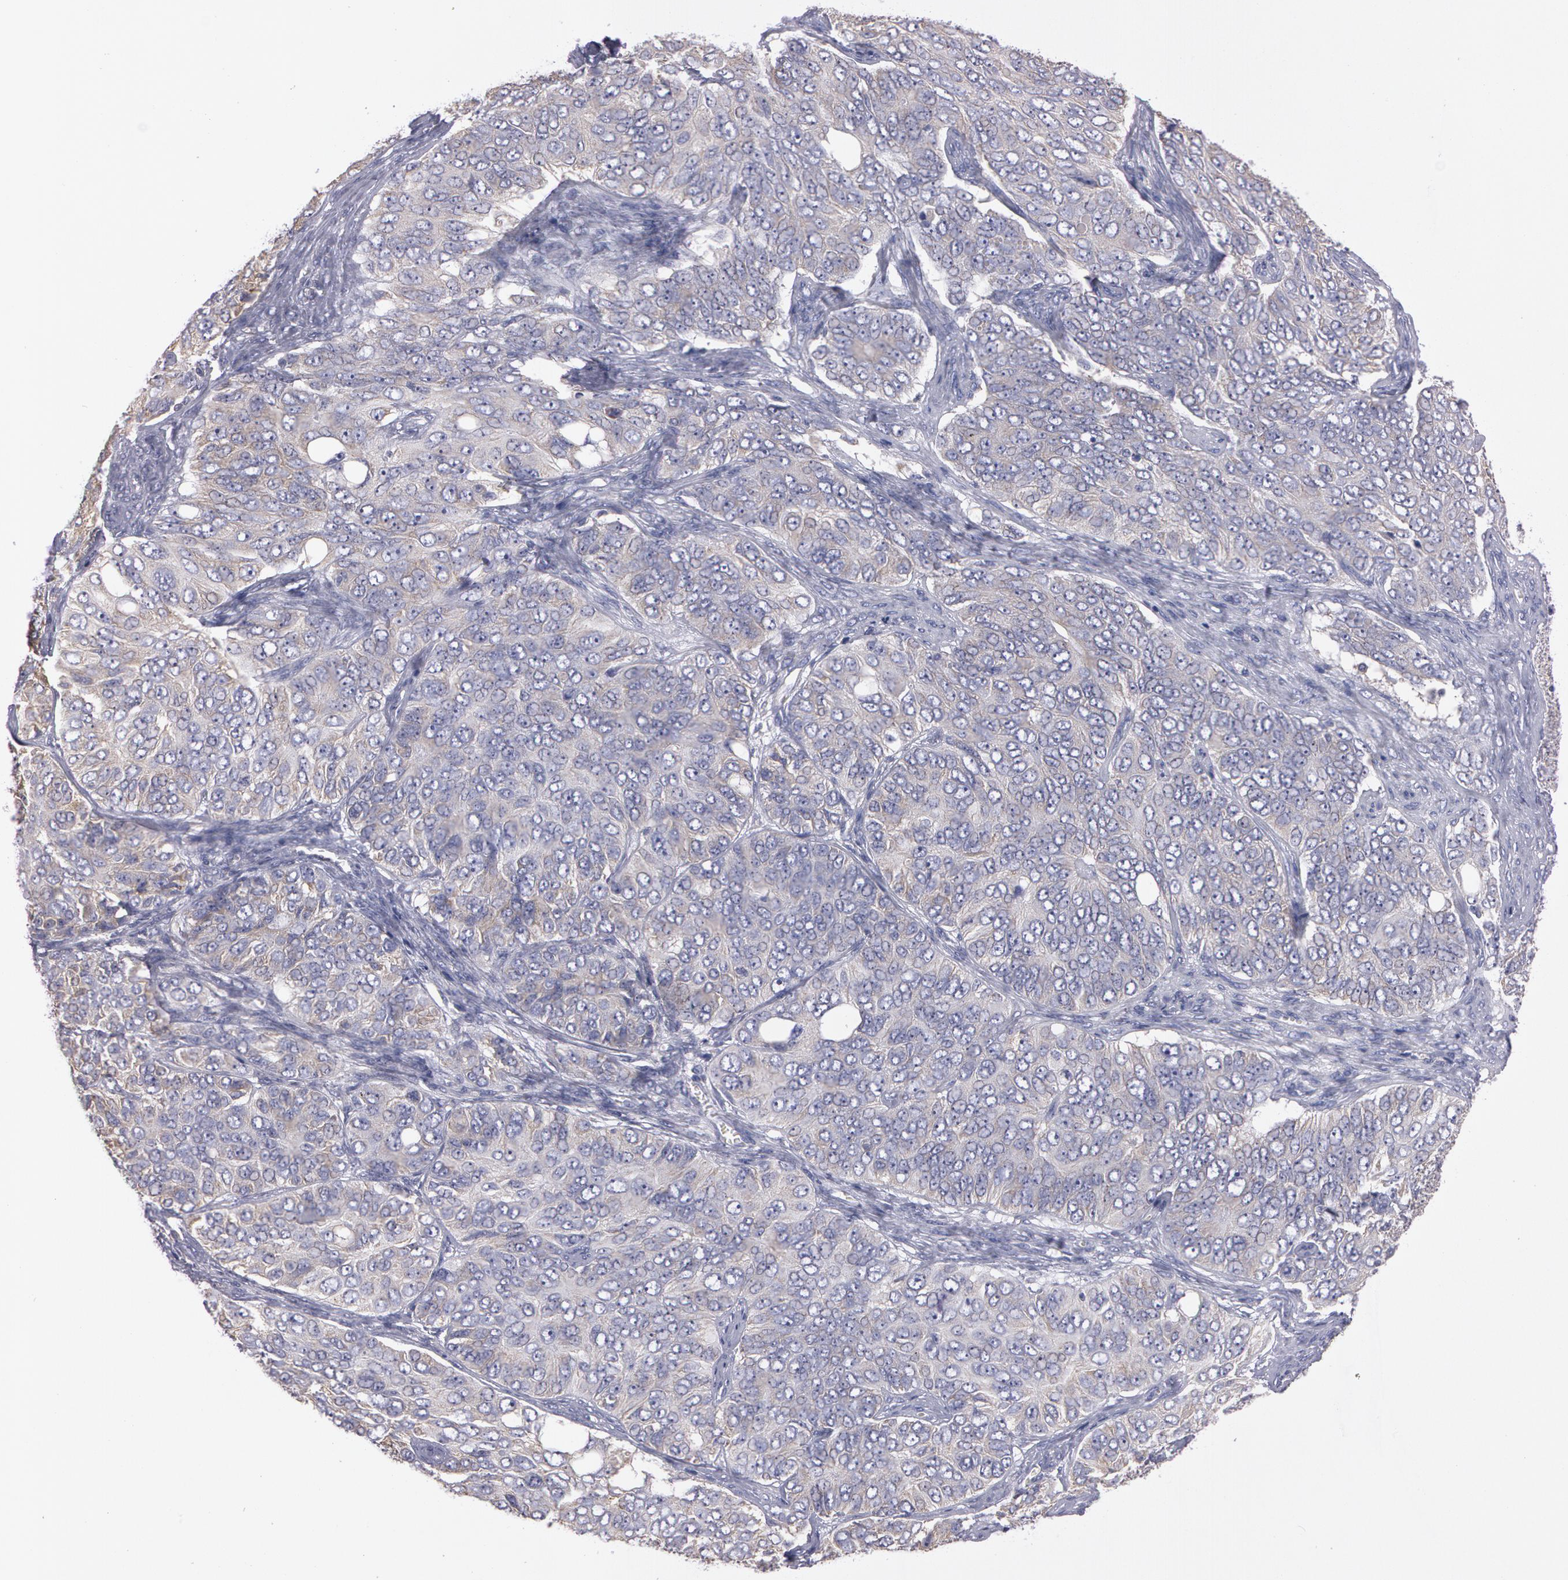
{"staining": {"intensity": "weak", "quantity": "<25%", "location": "cytoplasmic/membranous"}, "tissue": "ovarian cancer", "cell_type": "Tumor cells", "image_type": "cancer", "snomed": [{"axis": "morphology", "description": "Carcinoma, endometroid"}, {"axis": "topography", "description": "Ovary"}], "caption": "Immunohistochemistry (IHC) micrograph of ovarian cancer stained for a protein (brown), which shows no staining in tumor cells. The staining was performed using DAB (3,3'-diaminobenzidine) to visualize the protein expression in brown, while the nuclei were stained in blue with hematoxylin (Magnification: 20x).", "gene": "NEK9", "patient": {"sex": "female", "age": 51}}